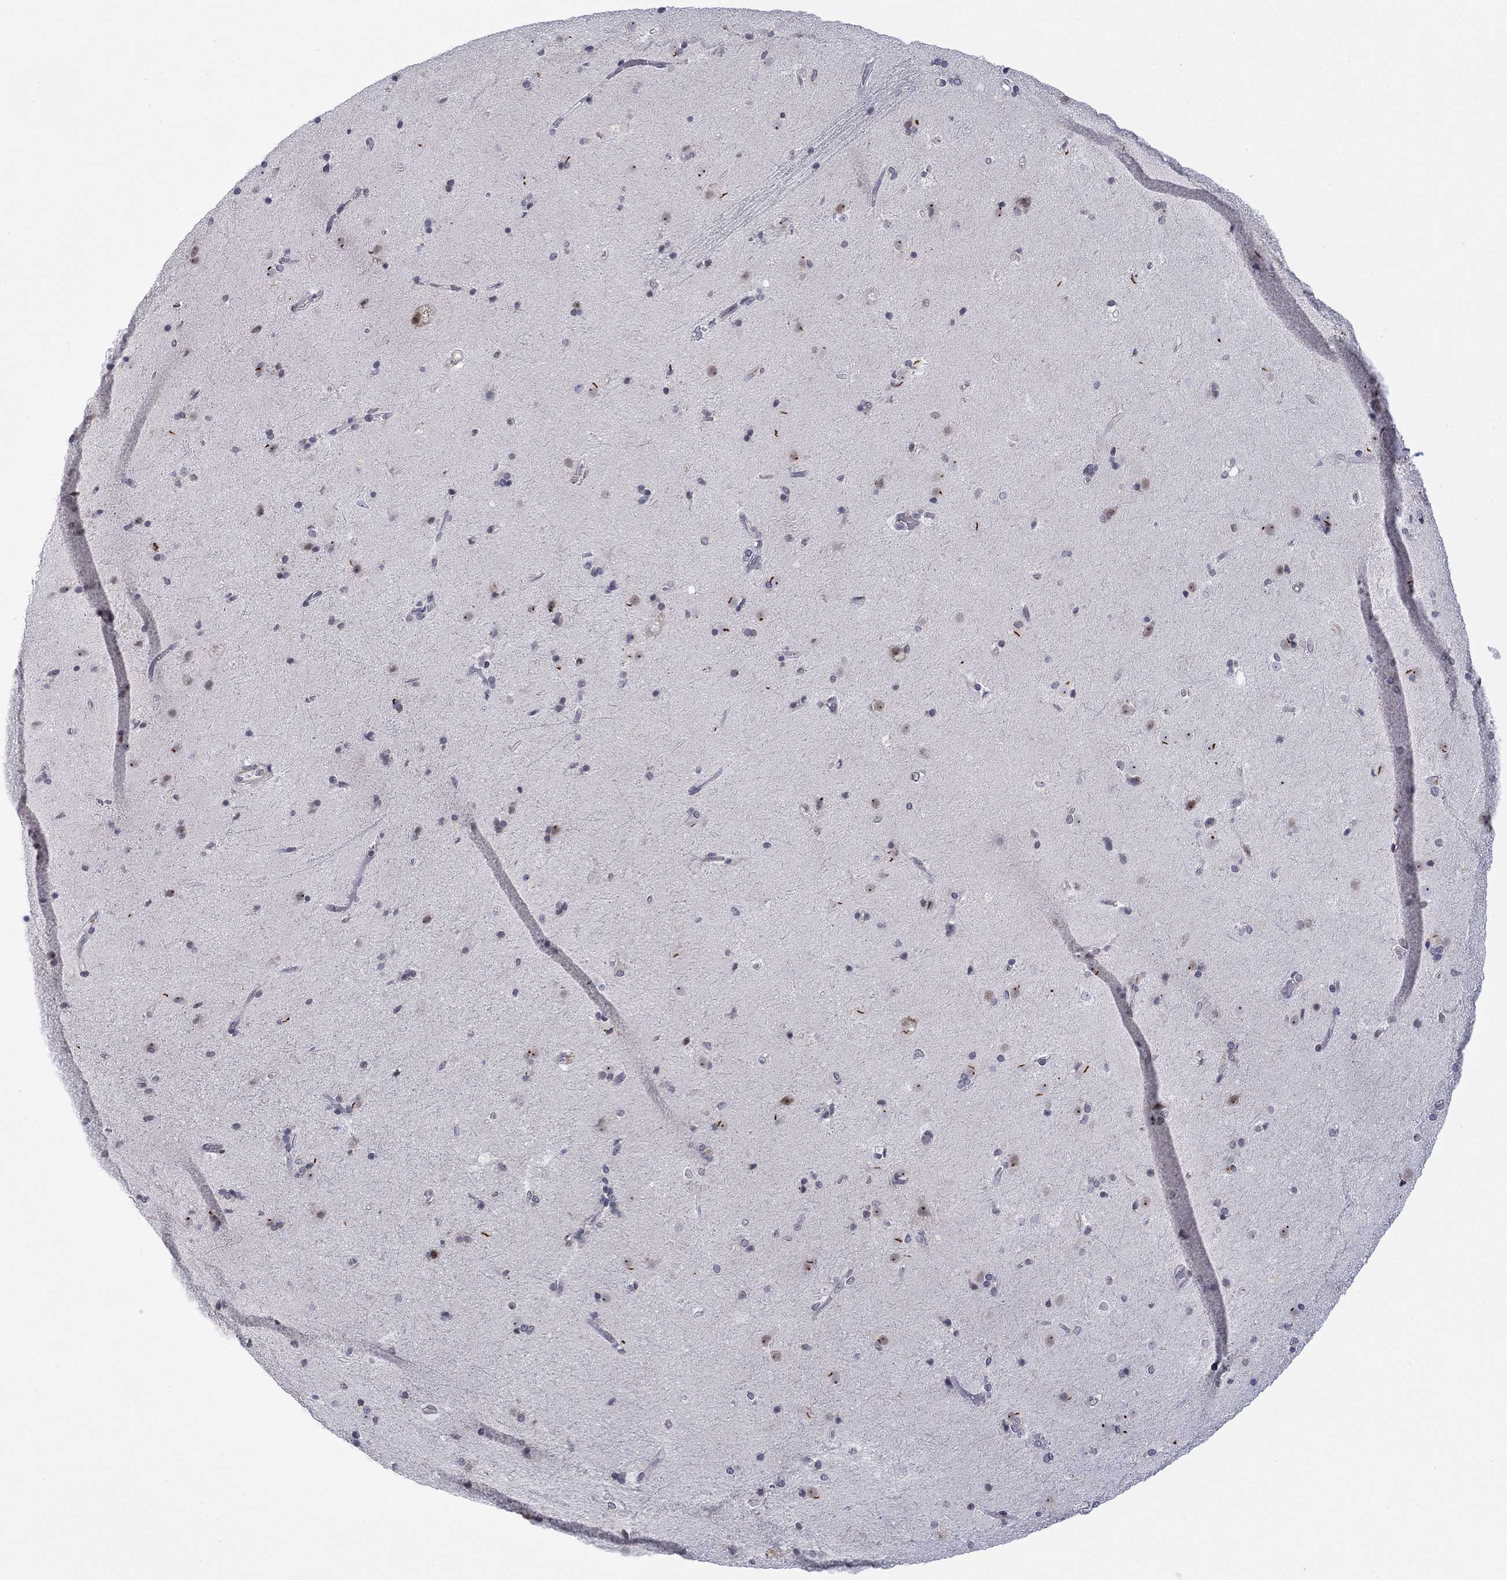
{"staining": {"intensity": "negative", "quantity": "none", "location": "none"}, "tissue": "caudate", "cell_type": "Glial cells", "image_type": "normal", "snomed": [{"axis": "morphology", "description": "Normal tissue, NOS"}, {"axis": "topography", "description": "Lateral ventricle wall"}], "caption": "Glial cells are negative for brown protein staining in normal caudate.", "gene": "MTRFR", "patient": {"sex": "female", "age": 71}}